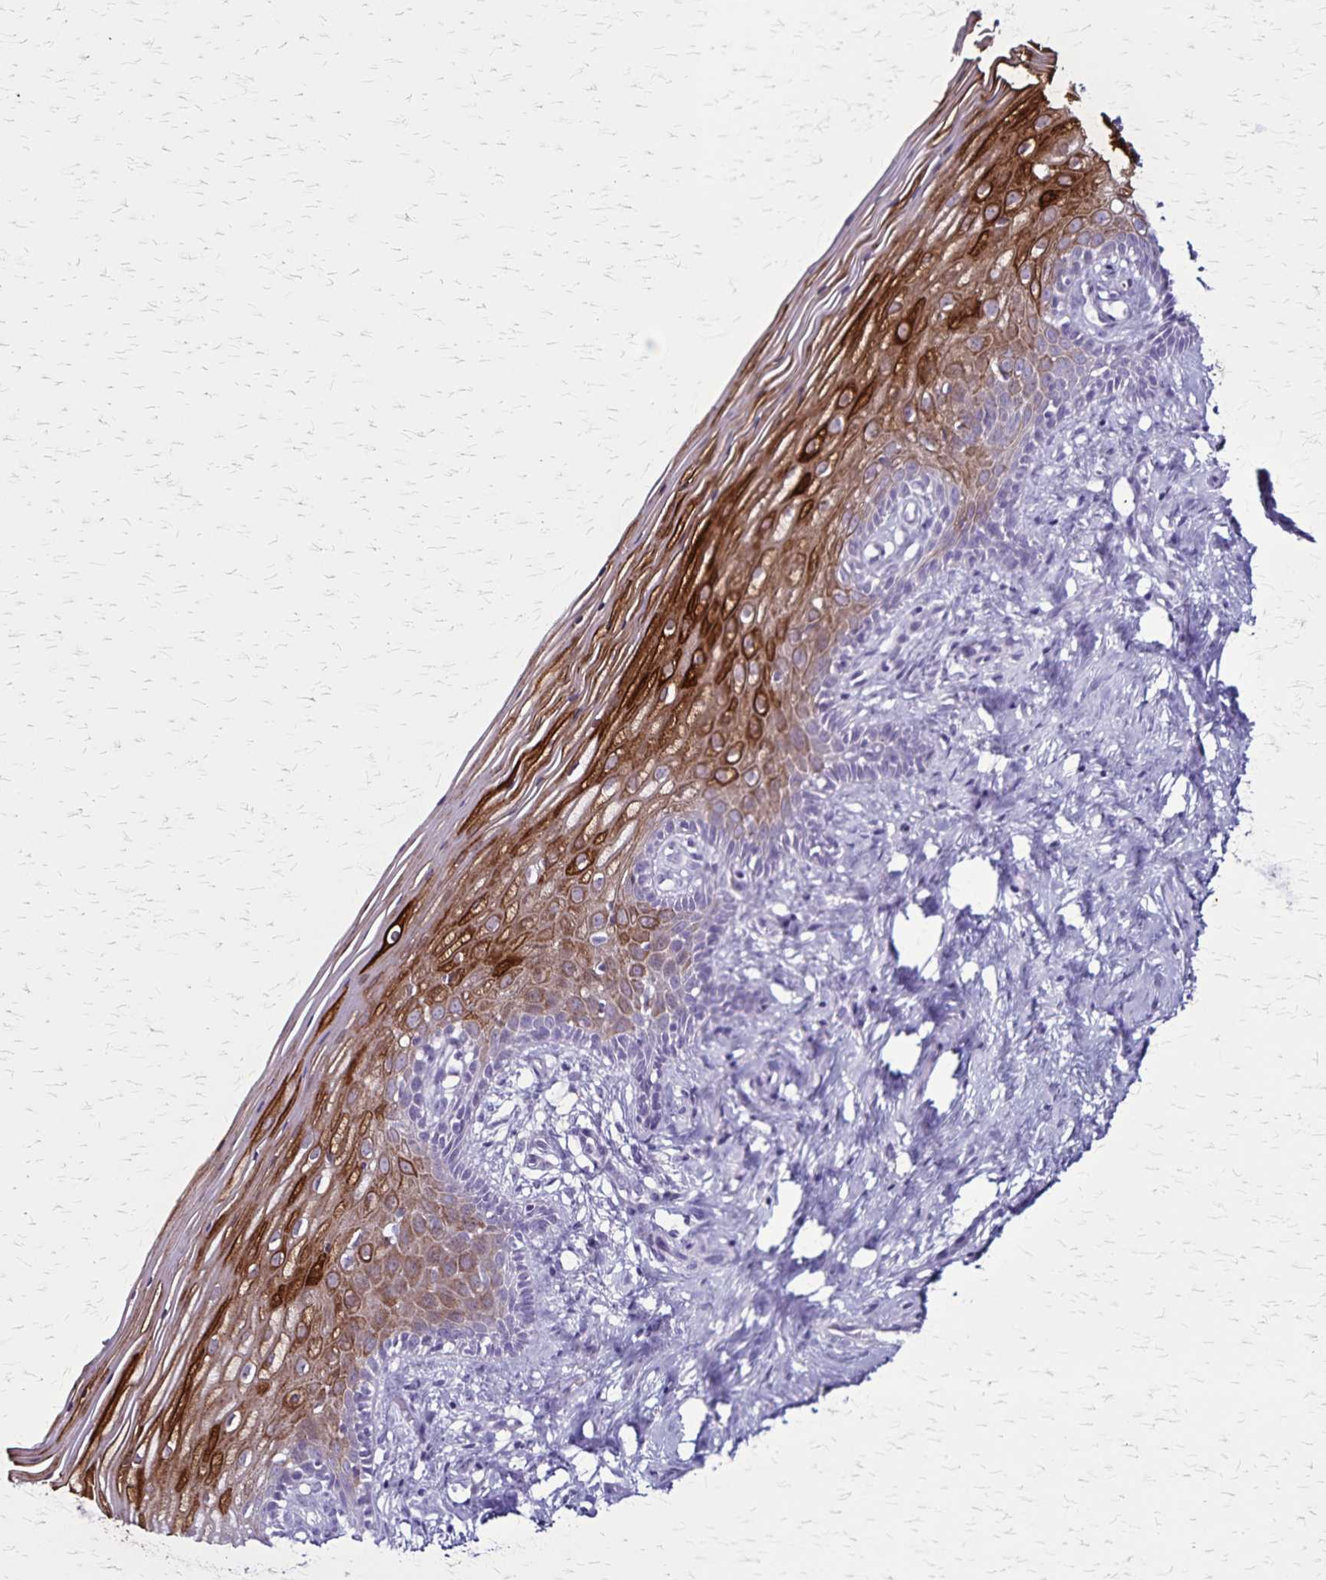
{"staining": {"intensity": "strong", "quantity": "25%-75%", "location": "cytoplasmic/membranous"}, "tissue": "vagina", "cell_type": "Squamous epithelial cells", "image_type": "normal", "snomed": [{"axis": "morphology", "description": "Normal tissue, NOS"}, {"axis": "topography", "description": "Vagina"}], "caption": "A micrograph of human vagina stained for a protein displays strong cytoplasmic/membranous brown staining in squamous epithelial cells.", "gene": "KRT2", "patient": {"sex": "female", "age": 45}}